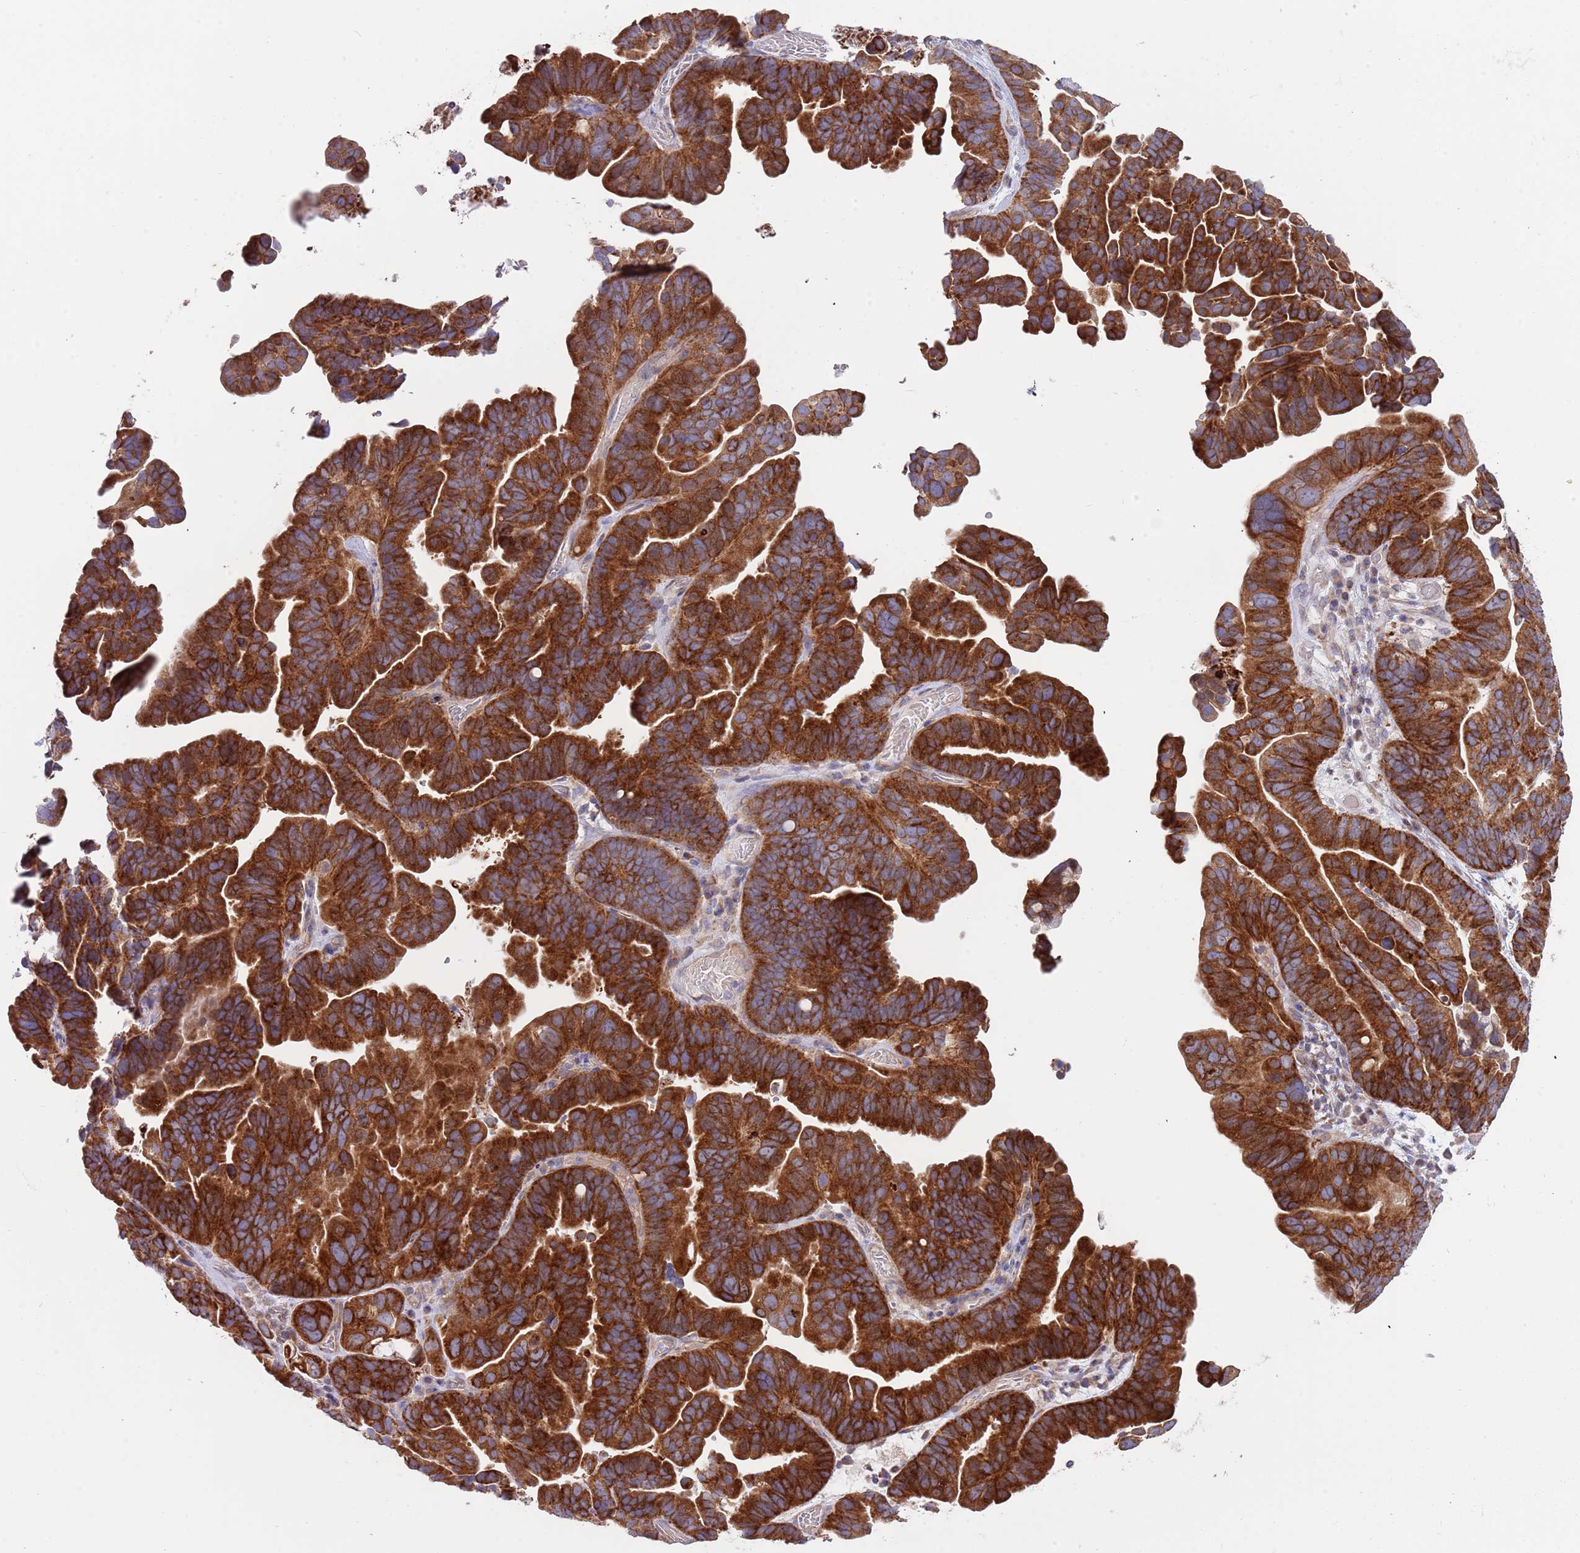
{"staining": {"intensity": "strong", "quantity": ">75%", "location": "cytoplasmic/membranous"}, "tissue": "ovarian cancer", "cell_type": "Tumor cells", "image_type": "cancer", "snomed": [{"axis": "morphology", "description": "Cystadenocarcinoma, serous, NOS"}, {"axis": "topography", "description": "Ovary"}], "caption": "This histopathology image demonstrates immunohistochemistry staining of ovarian cancer (serous cystadenocarcinoma), with high strong cytoplasmic/membranous expression in about >75% of tumor cells.", "gene": "ABCC10", "patient": {"sex": "female", "age": 56}}